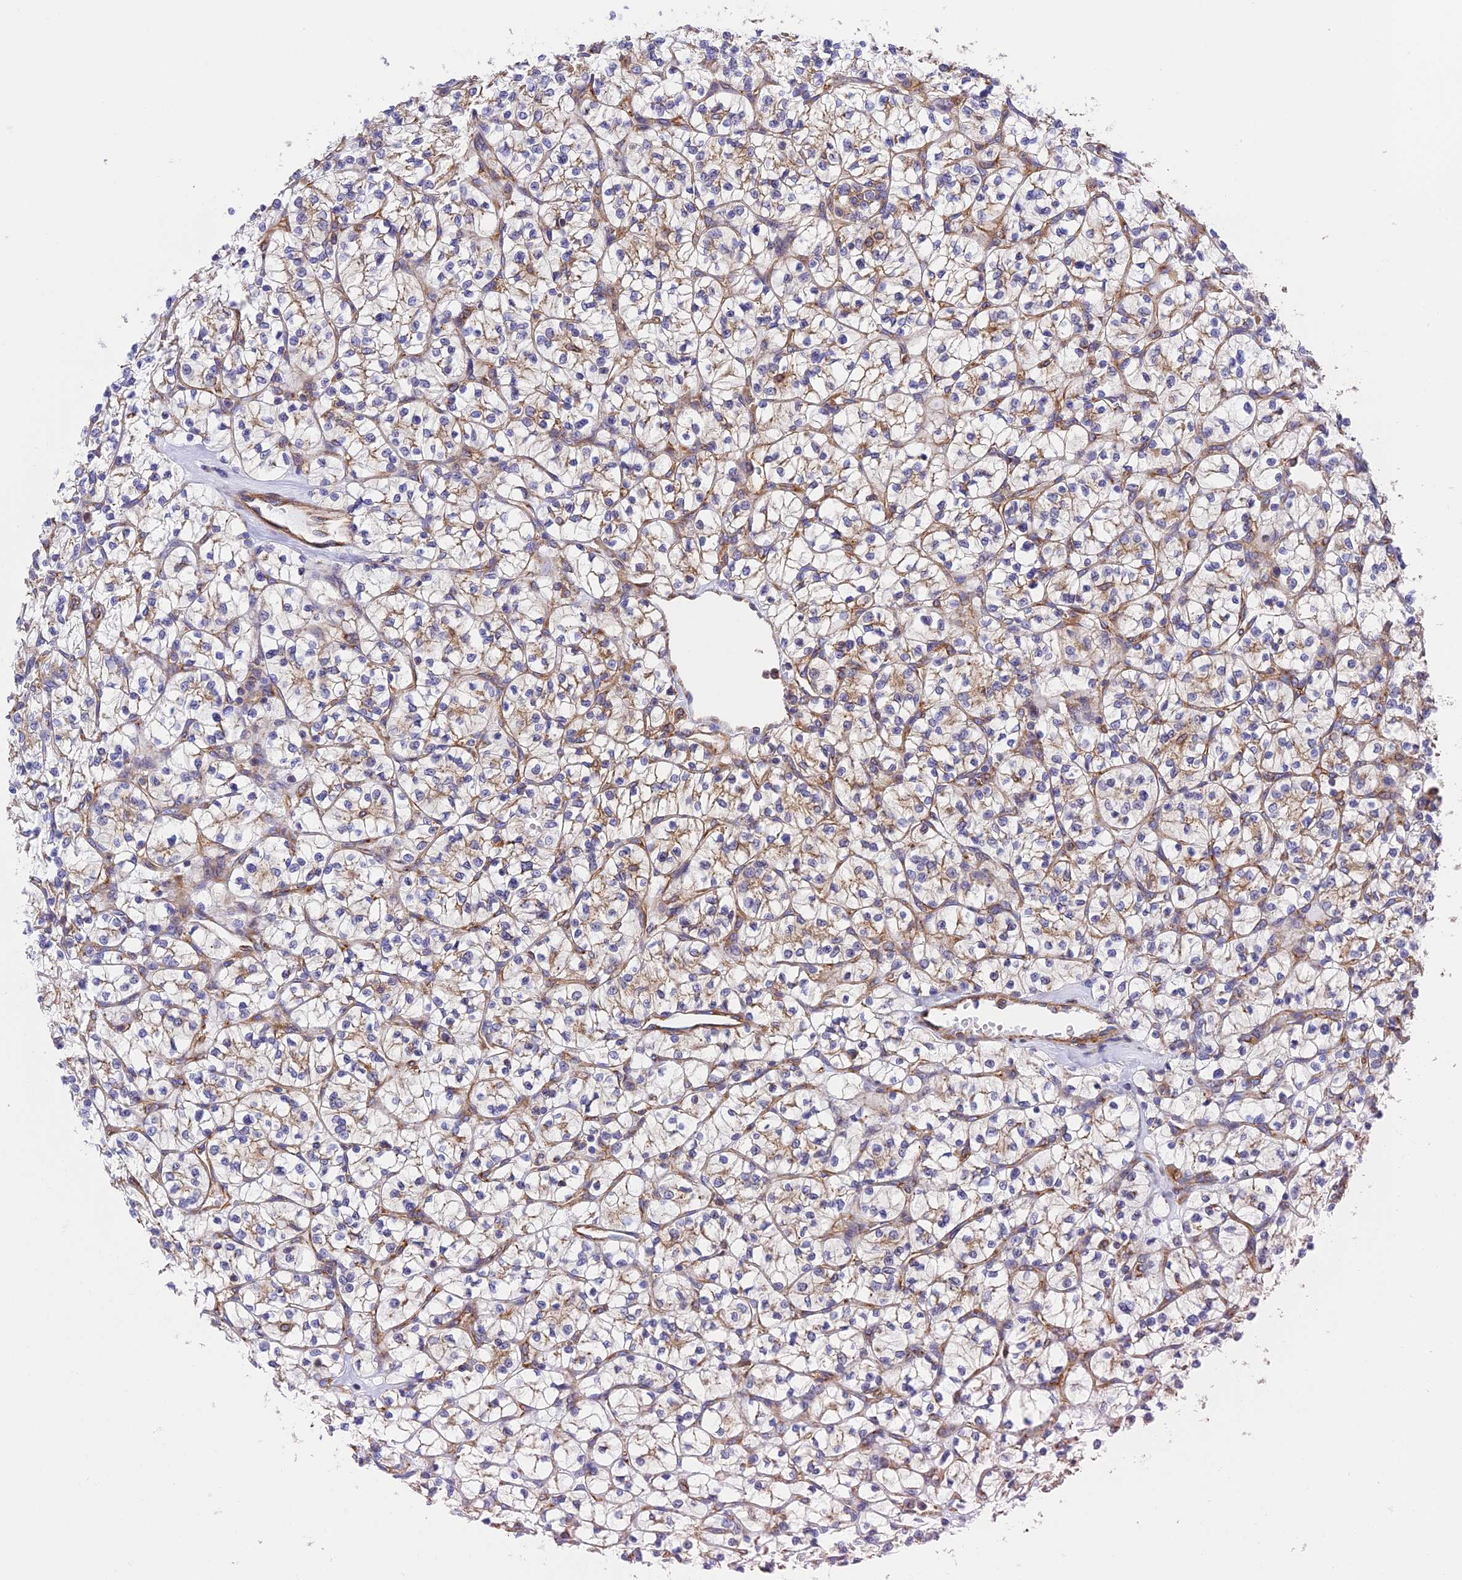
{"staining": {"intensity": "weak", "quantity": "25%-75%", "location": "cytoplasmic/membranous"}, "tissue": "renal cancer", "cell_type": "Tumor cells", "image_type": "cancer", "snomed": [{"axis": "morphology", "description": "Adenocarcinoma, NOS"}, {"axis": "topography", "description": "Kidney"}], "caption": "A high-resolution image shows immunohistochemistry (IHC) staining of renal cancer, which demonstrates weak cytoplasmic/membranous expression in approximately 25%-75% of tumor cells.", "gene": "DCTN2", "patient": {"sex": "female", "age": 64}}